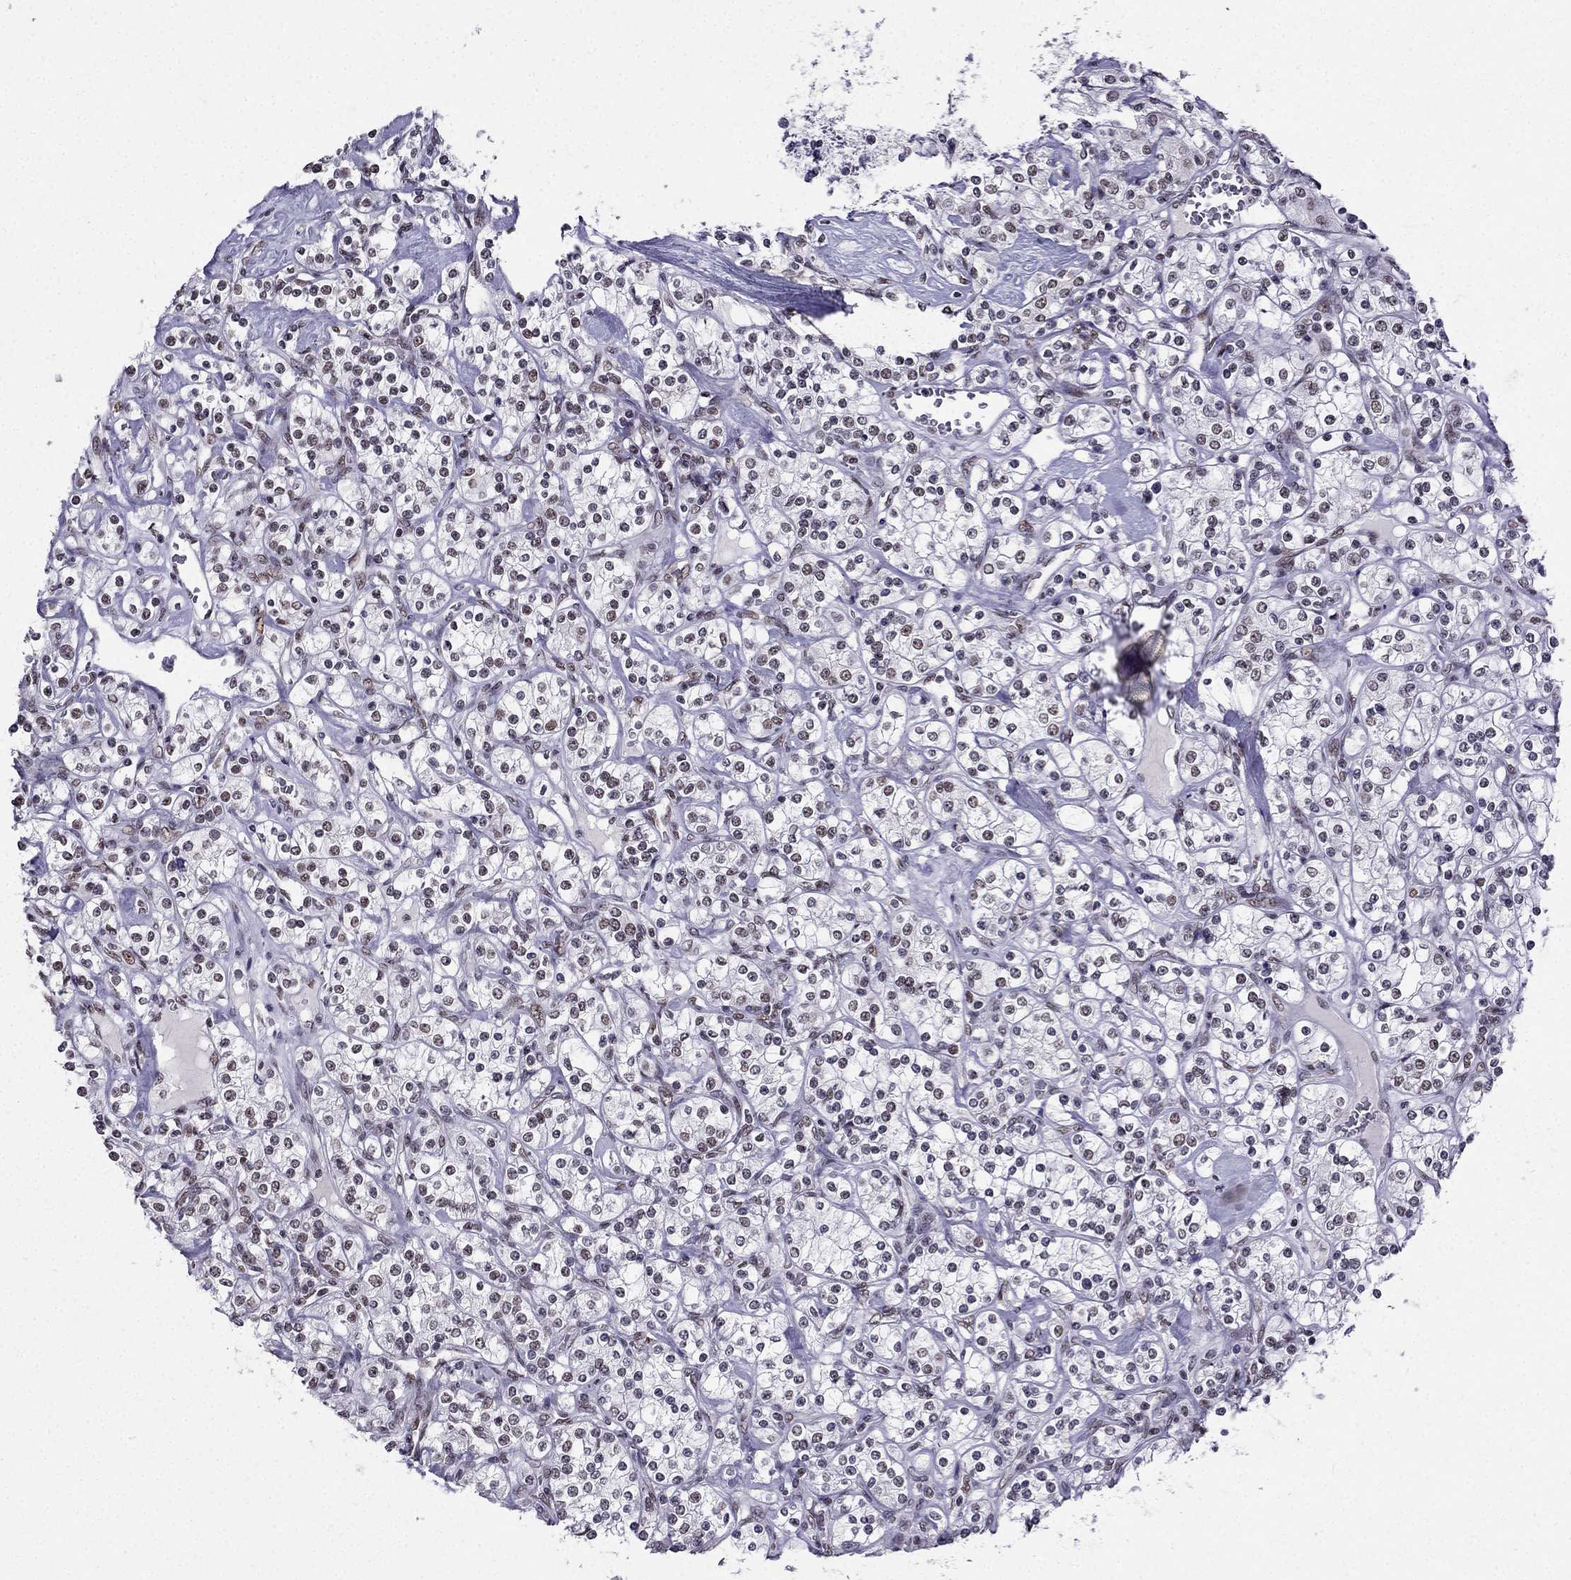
{"staining": {"intensity": "weak", "quantity": "25%-75%", "location": "nuclear"}, "tissue": "renal cancer", "cell_type": "Tumor cells", "image_type": "cancer", "snomed": [{"axis": "morphology", "description": "Adenocarcinoma, NOS"}, {"axis": "topography", "description": "Kidney"}], "caption": "Immunohistochemical staining of human renal cancer exhibits low levels of weak nuclear protein expression in about 25%-75% of tumor cells. The staining was performed using DAB, with brown indicating positive protein expression. Nuclei are stained blue with hematoxylin.", "gene": "ZNF420", "patient": {"sex": "male", "age": 77}}